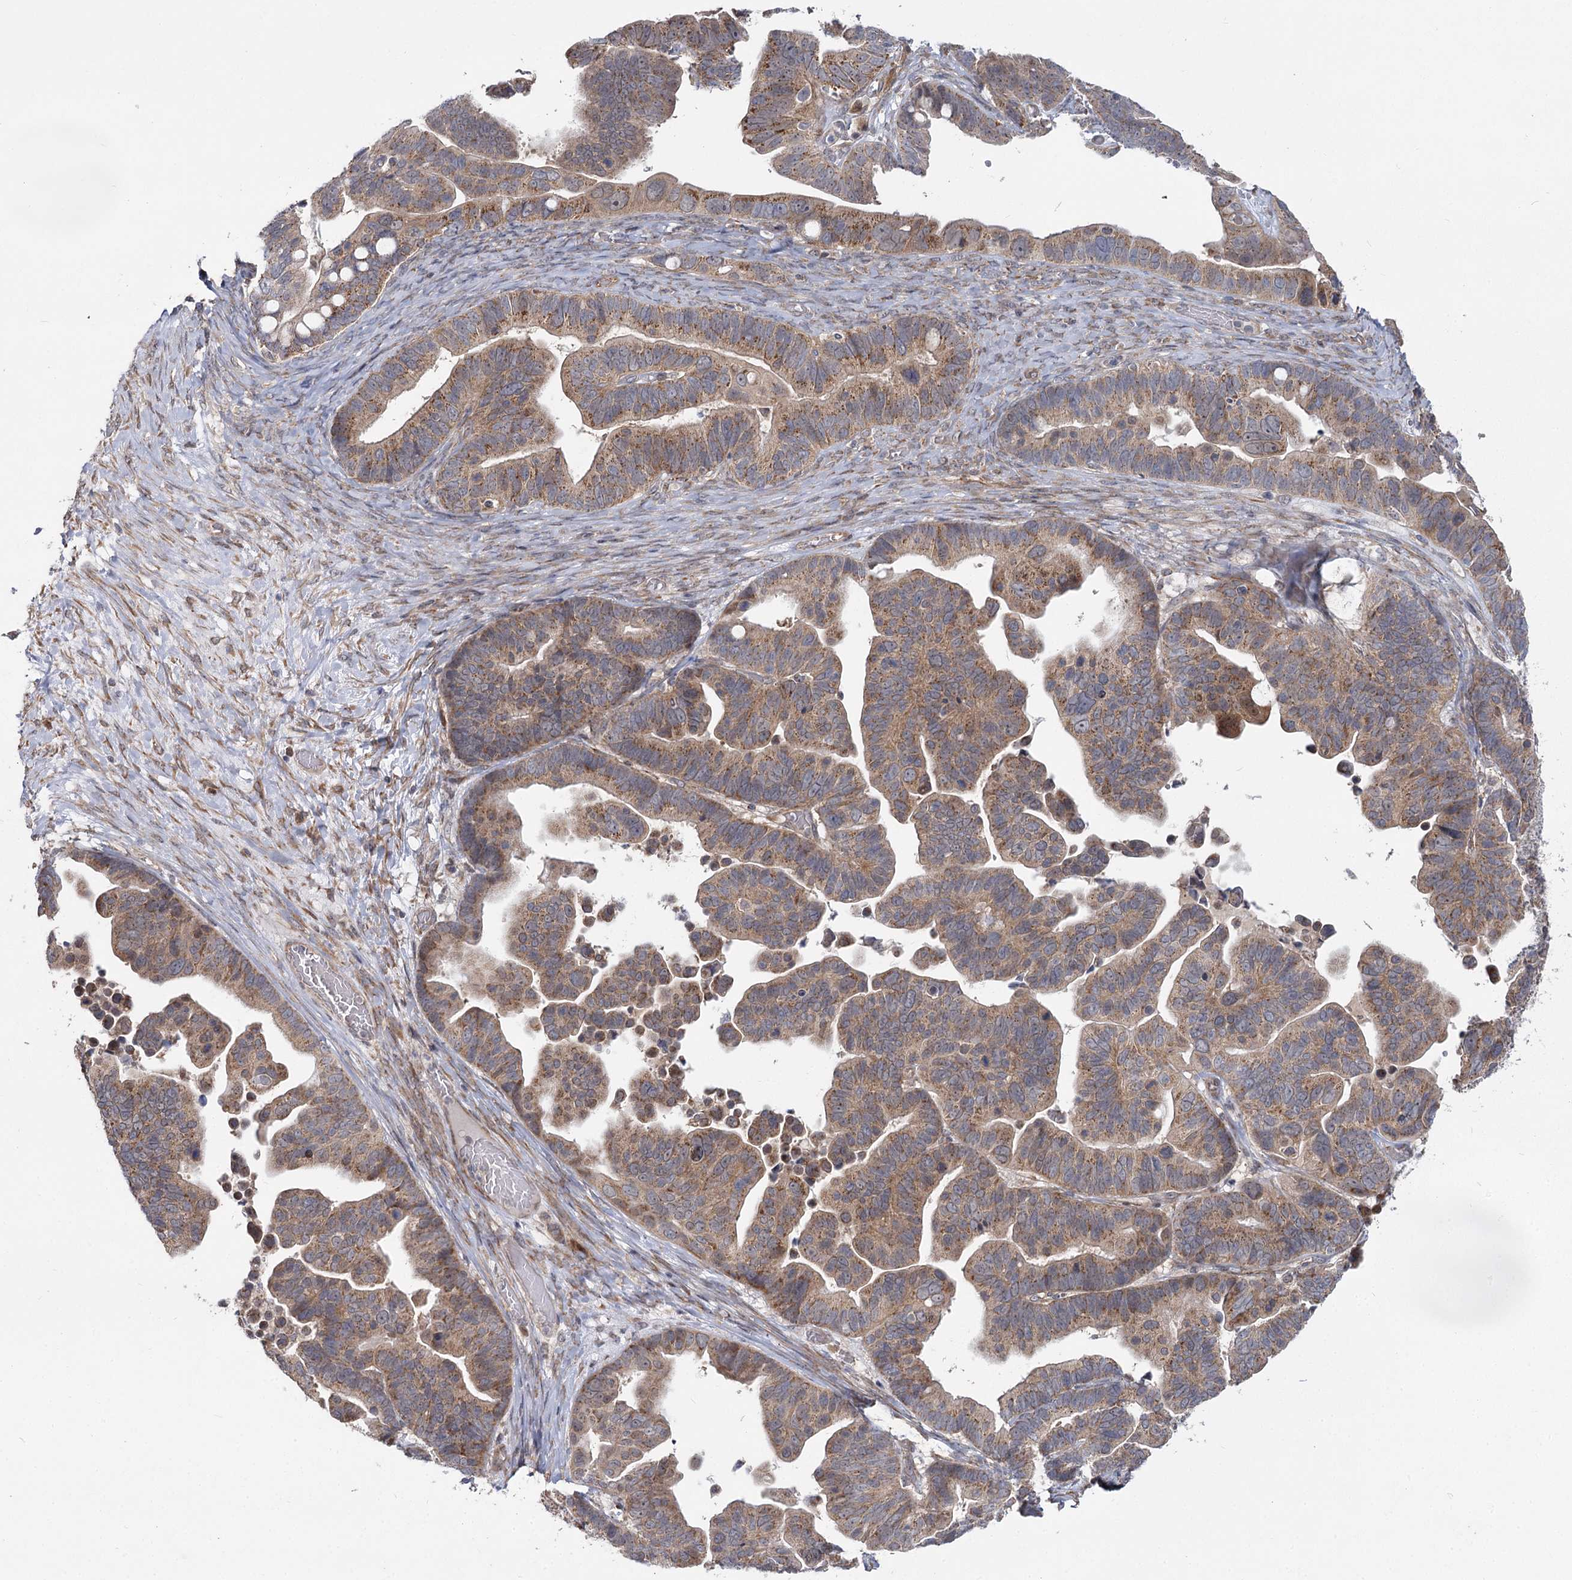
{"staining": {"intensity": "moderate", "quantity": ">75%", "location": "cytoplasmic/membranous"}, "tissue": "ovarian cancer", "cell_type": "Tumor cells", "image_type": "cancer", "snomed": [{"axis": "morphology", "description": "Cystadenocarcinoma, serous, NOS"}, {"axis": "topography", "description": "Ovary"}], "caption": "Immunohistochemistry of human ovarian serous cystadenocarcinoma reveals medium levels of moderate cytoplasmic/membranous expression in approximately >75% of tumor cells.", "gene": "TBC1D9B", "patient": {"sex": "female", "age": 56}}